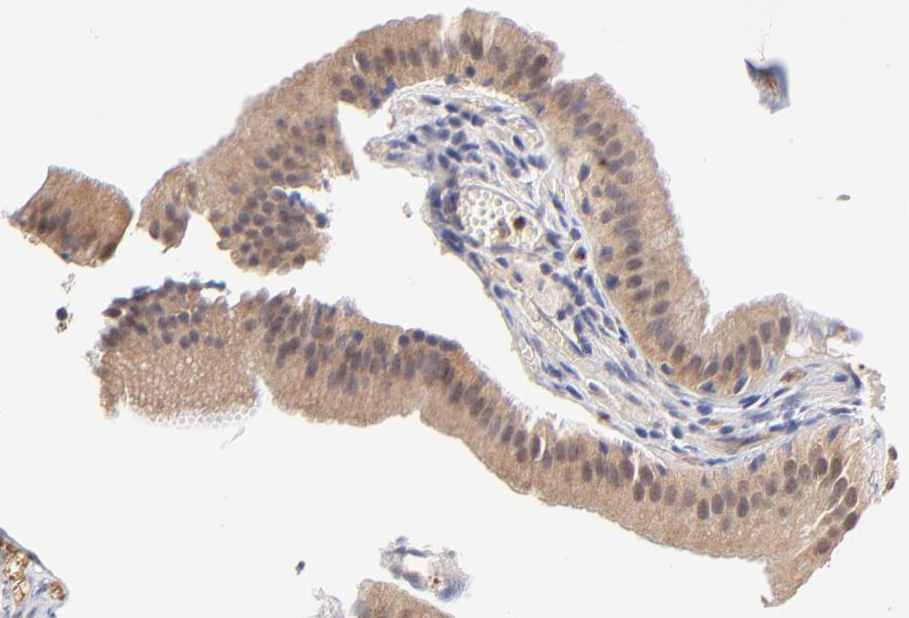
{"staining": {"intensity": "moderate", "quantity": ">75%", "location": "cytoplasmic/membranous"}, "tissue": "gallbladder", "cell_type": "Glandular cells", "image_type": "normal", "snomed": [{"axis": "morphology", "description": "Normal tissue, NOS"}, {"axis": "topography", "description": "Gallbladder"}], "caption": "Immunohistochemistry (IHC) micrograph of benign gallbladder stained for a protein (brown), which reveals medium levels of moderate cytoplasmic/membranous expression in approximately >75% of glandular cells.", "gene": "ZNF10", "patient": {"sex": "female", "age": 24}}